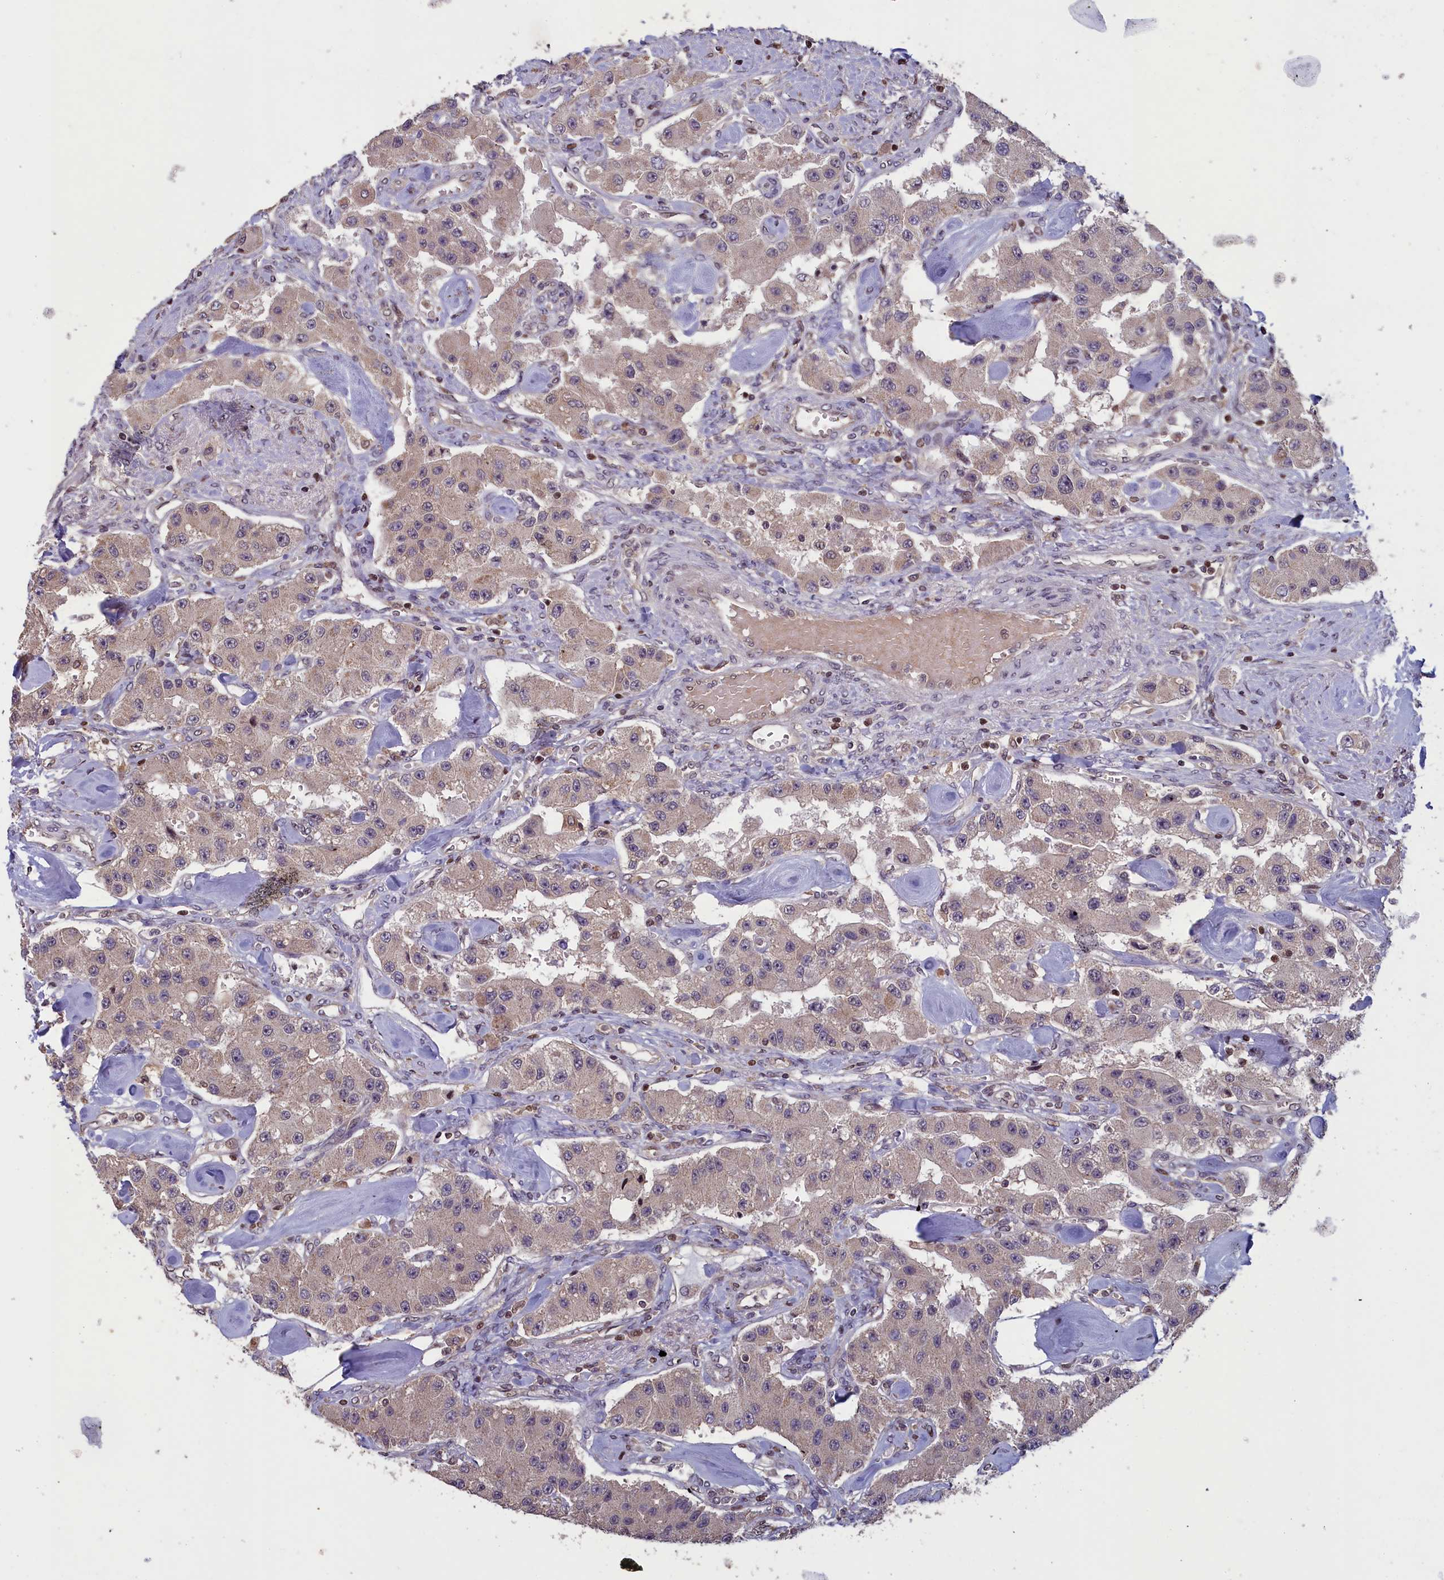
{"staining": {"intensity": "weak", "quantity": "<25%", "location": "cytoplasmic/membranous"}, "tissue": "carcinoid", "cell_type": "Tumor cells", "image_type": "cancer", "snomed": [{"axis": "morphology", "description": "Carcinoid, malignant, NOS"}, {"axis": "topography", "description": "Pancreas"}], "caption": "Immunohistochemistry photomicrograph of human malignant carcinoid stained for a protein (brown), which demonstrates no staining in tumor cells. (Brightfield microscopy of DAB (3,3'-diaminobenzidine) immunohistochemistry at high magnification).", "gene": "NUBP1", "patient": {"sex": "male", "age": 41}}